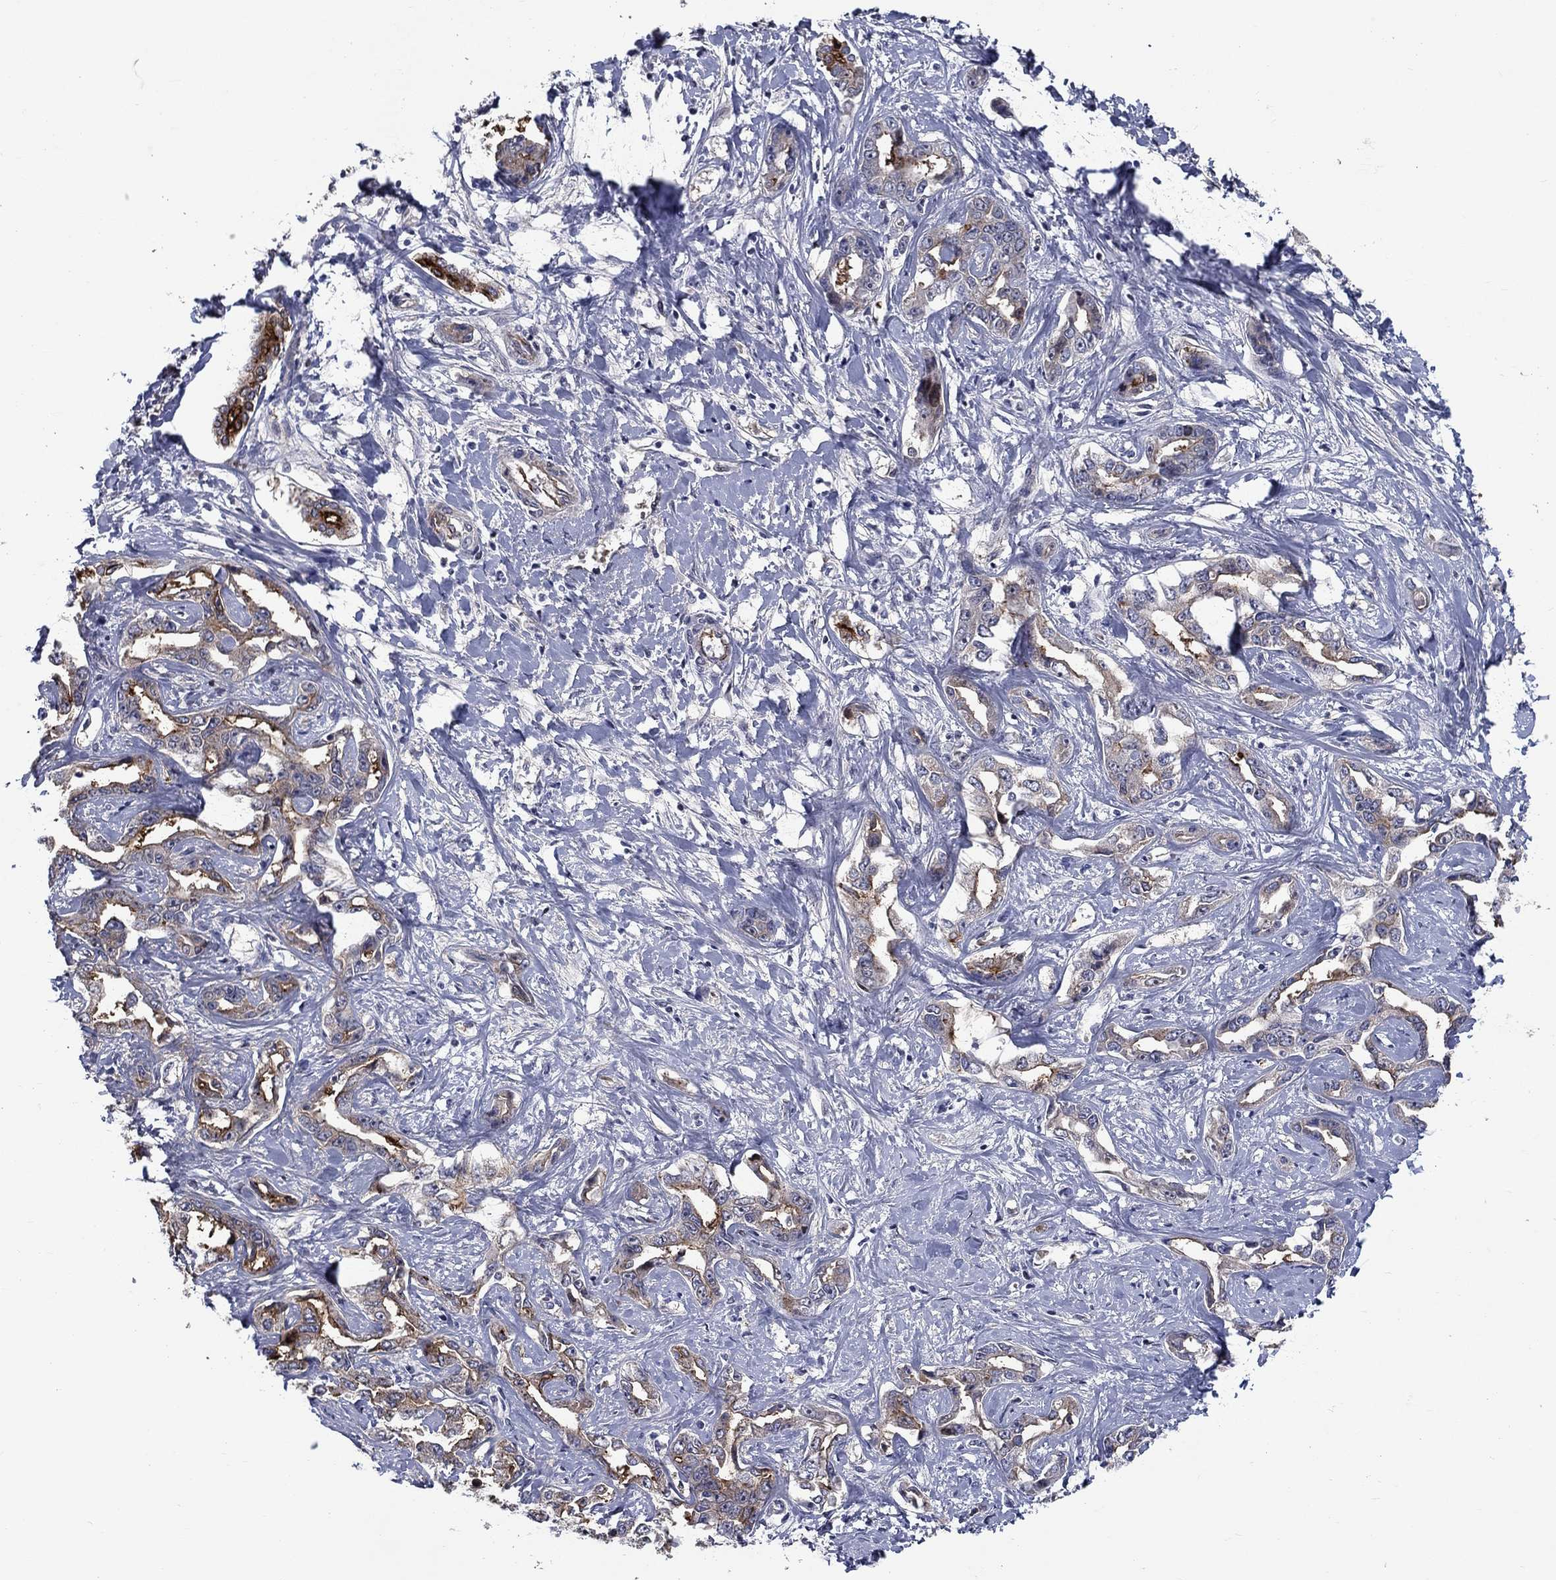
{"staining": {"intensity": "strong", "quantity": "<25%", "location": "cytoplasmic/membranous"}, "tissue": "liver cancer", "cell_type": "Tumor cells", "image_type": "cancer", "snomed": [{"axis": "morphology", "description": "Cholangiocarcinoma"}, {"axis": "topography", "description": "Liver"}], "caption": "This photomicrograph demonstrates cholangiocarcinoma (liver) stained with immunohistochemistry to label a protein in brown. The cytoplasmic/membranous of tumor cells show strong positivity for the protein. Nuclei are counter-stained blue.", "gene": "SLC1A1", "patient": {"sex": "male", "age": 59}}